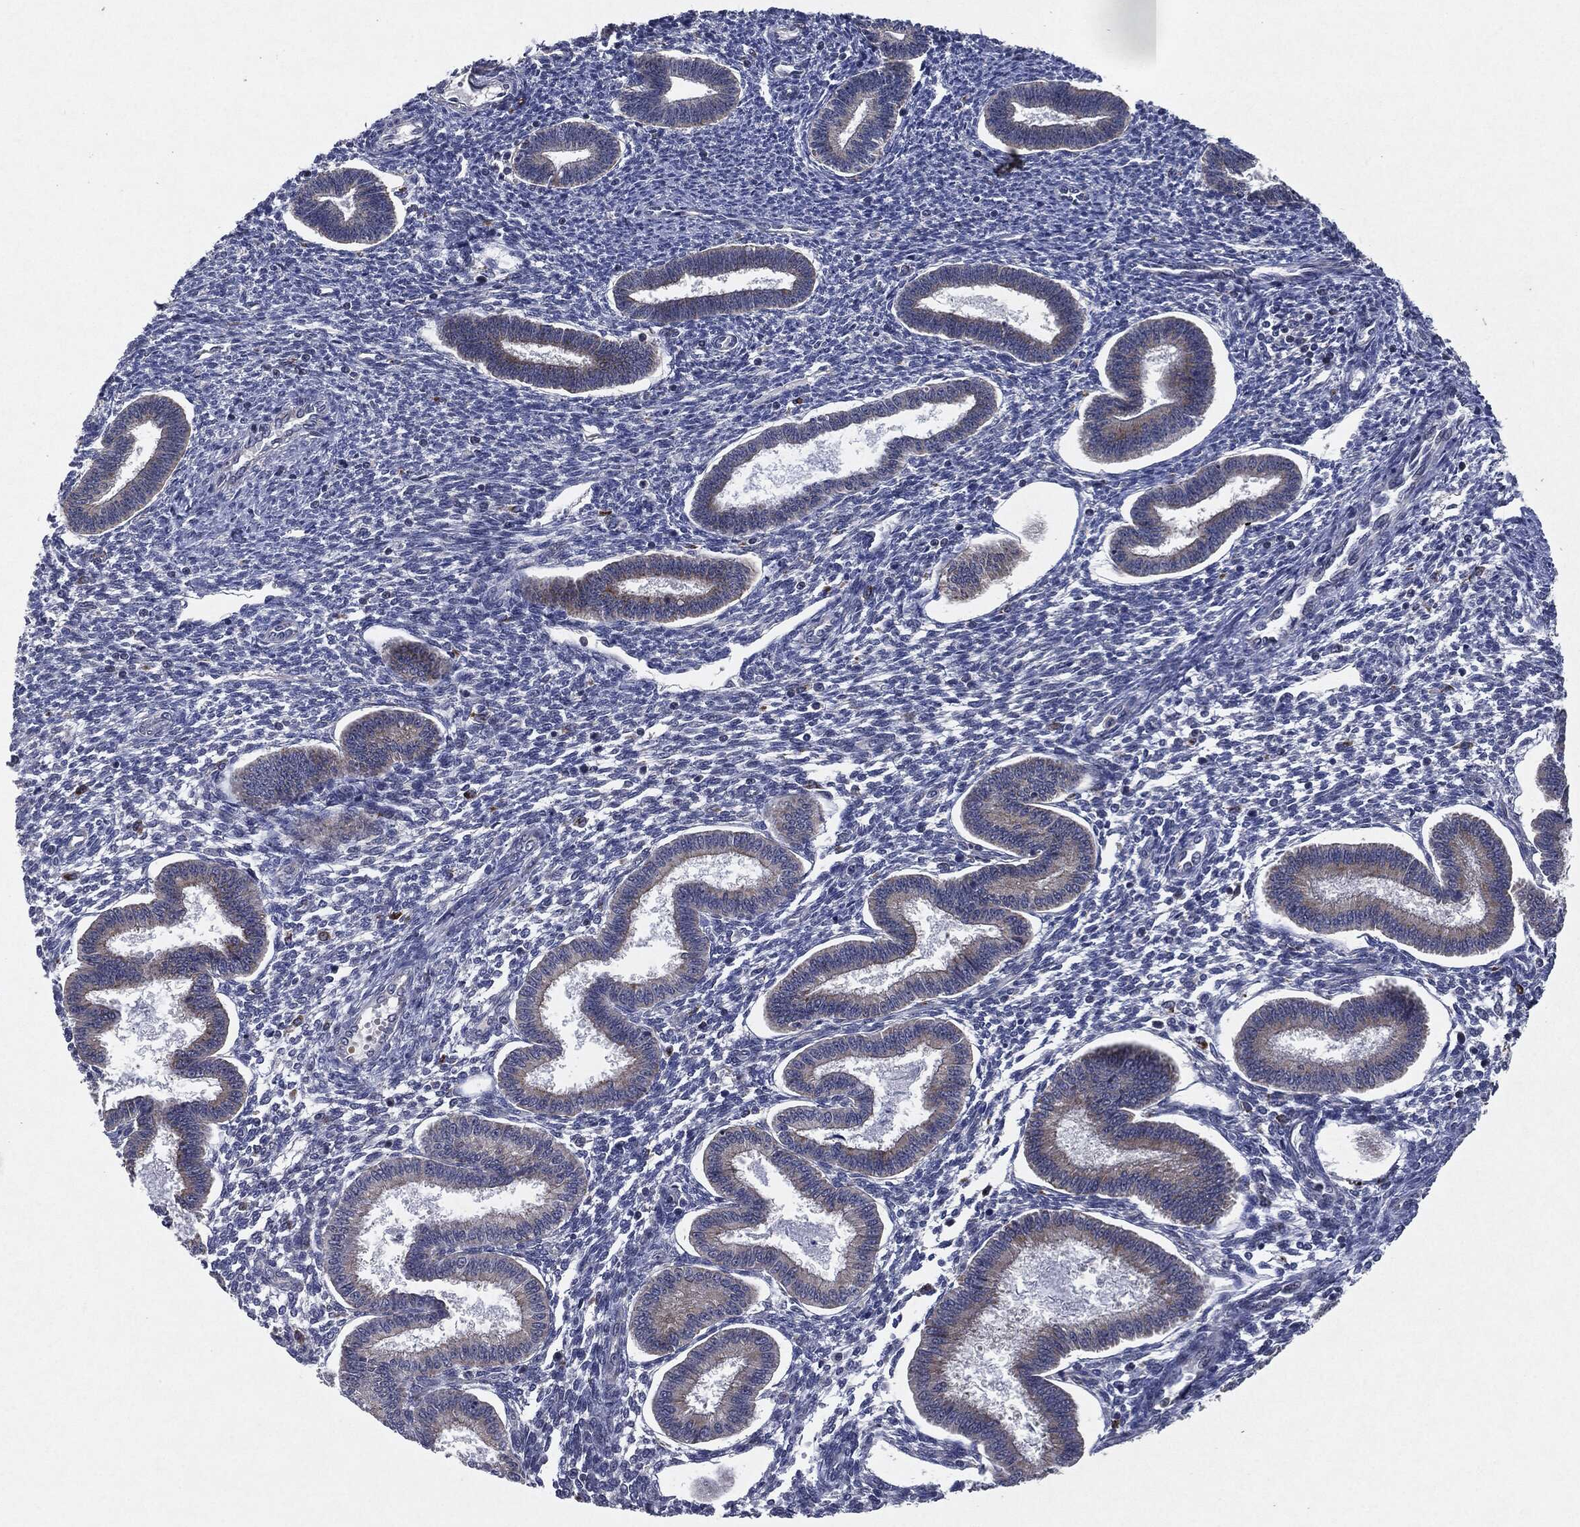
{"staining": {"intensity": "negative", "quantity": "none", "location": "none"}, "tissue": "endometrium", "cell_type": "Cells in endometrial stroma", "image_type": "normal", "snomed": [{"axis": "morphology", "description": "Normal tissue, NOS"}, {"axis": "topography", "description": "Endometrium"}], "caption": "Immunohistochemical staining of unremarkable endometrium displays no significant staining in cells in endometrial stroma.", "gene": "SLC31A2", "patient": {"sex": "female", "age": 43}}